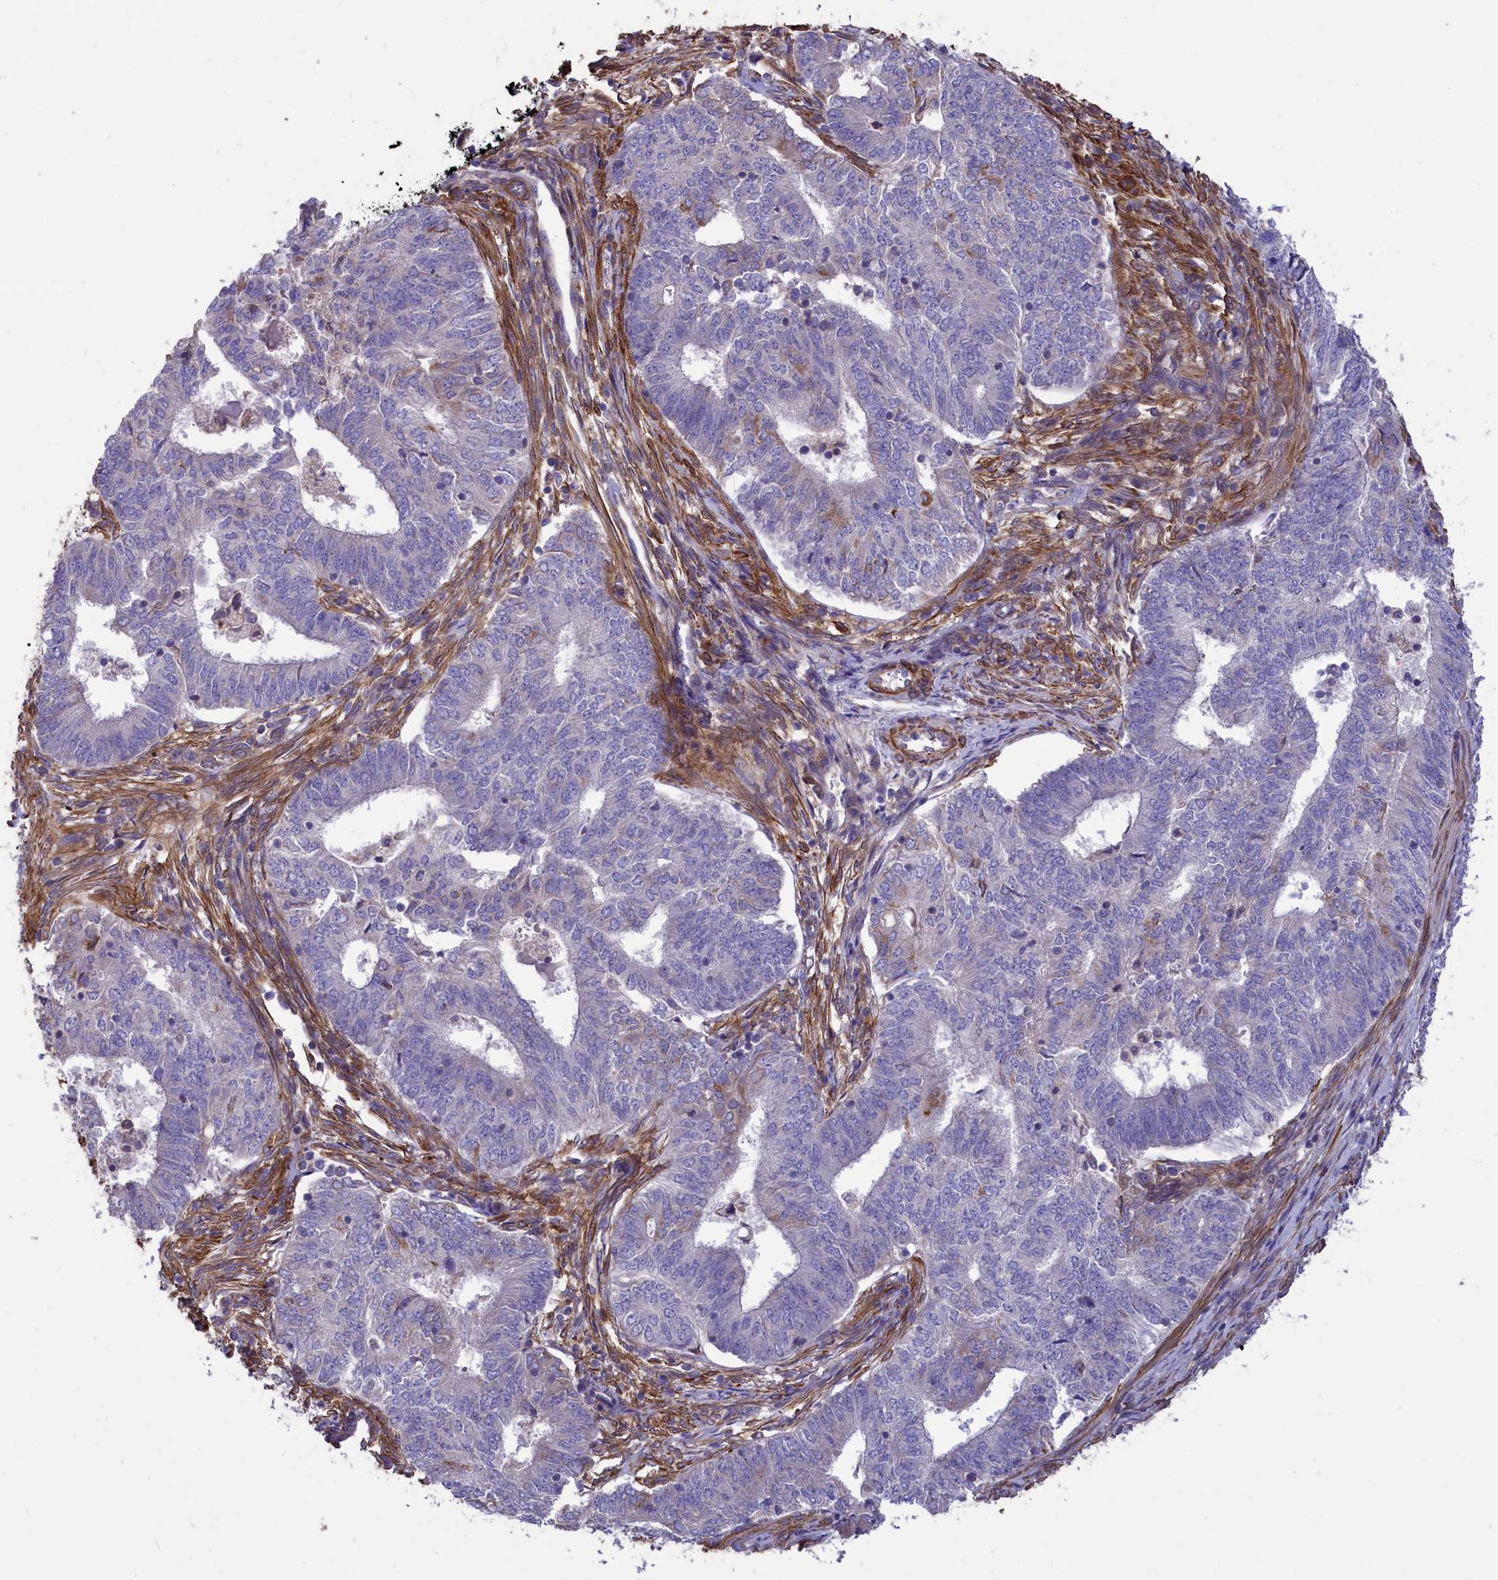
{"staining": {"intensity": "negative", "quantity": "none", "location": "none"}, "tissue": "endometrial cancer", "cell_type": "Tumor cells", "image_type": "cancer", "snomed": [{"axis": "morphology", "description": "Adenocarcinoma, NOS"}, {"axis": "topography", "description": "Endometrium"}], "caption": "The IHC image has no significant positivity in tumor cells of endometrial cancer (adenocarcinoma) tissue. (Immunohistochemistry, brightfield microscopy, high magnification).", "gene": "AMDHD2", "patient": {"sex": "female", "age": 62}}